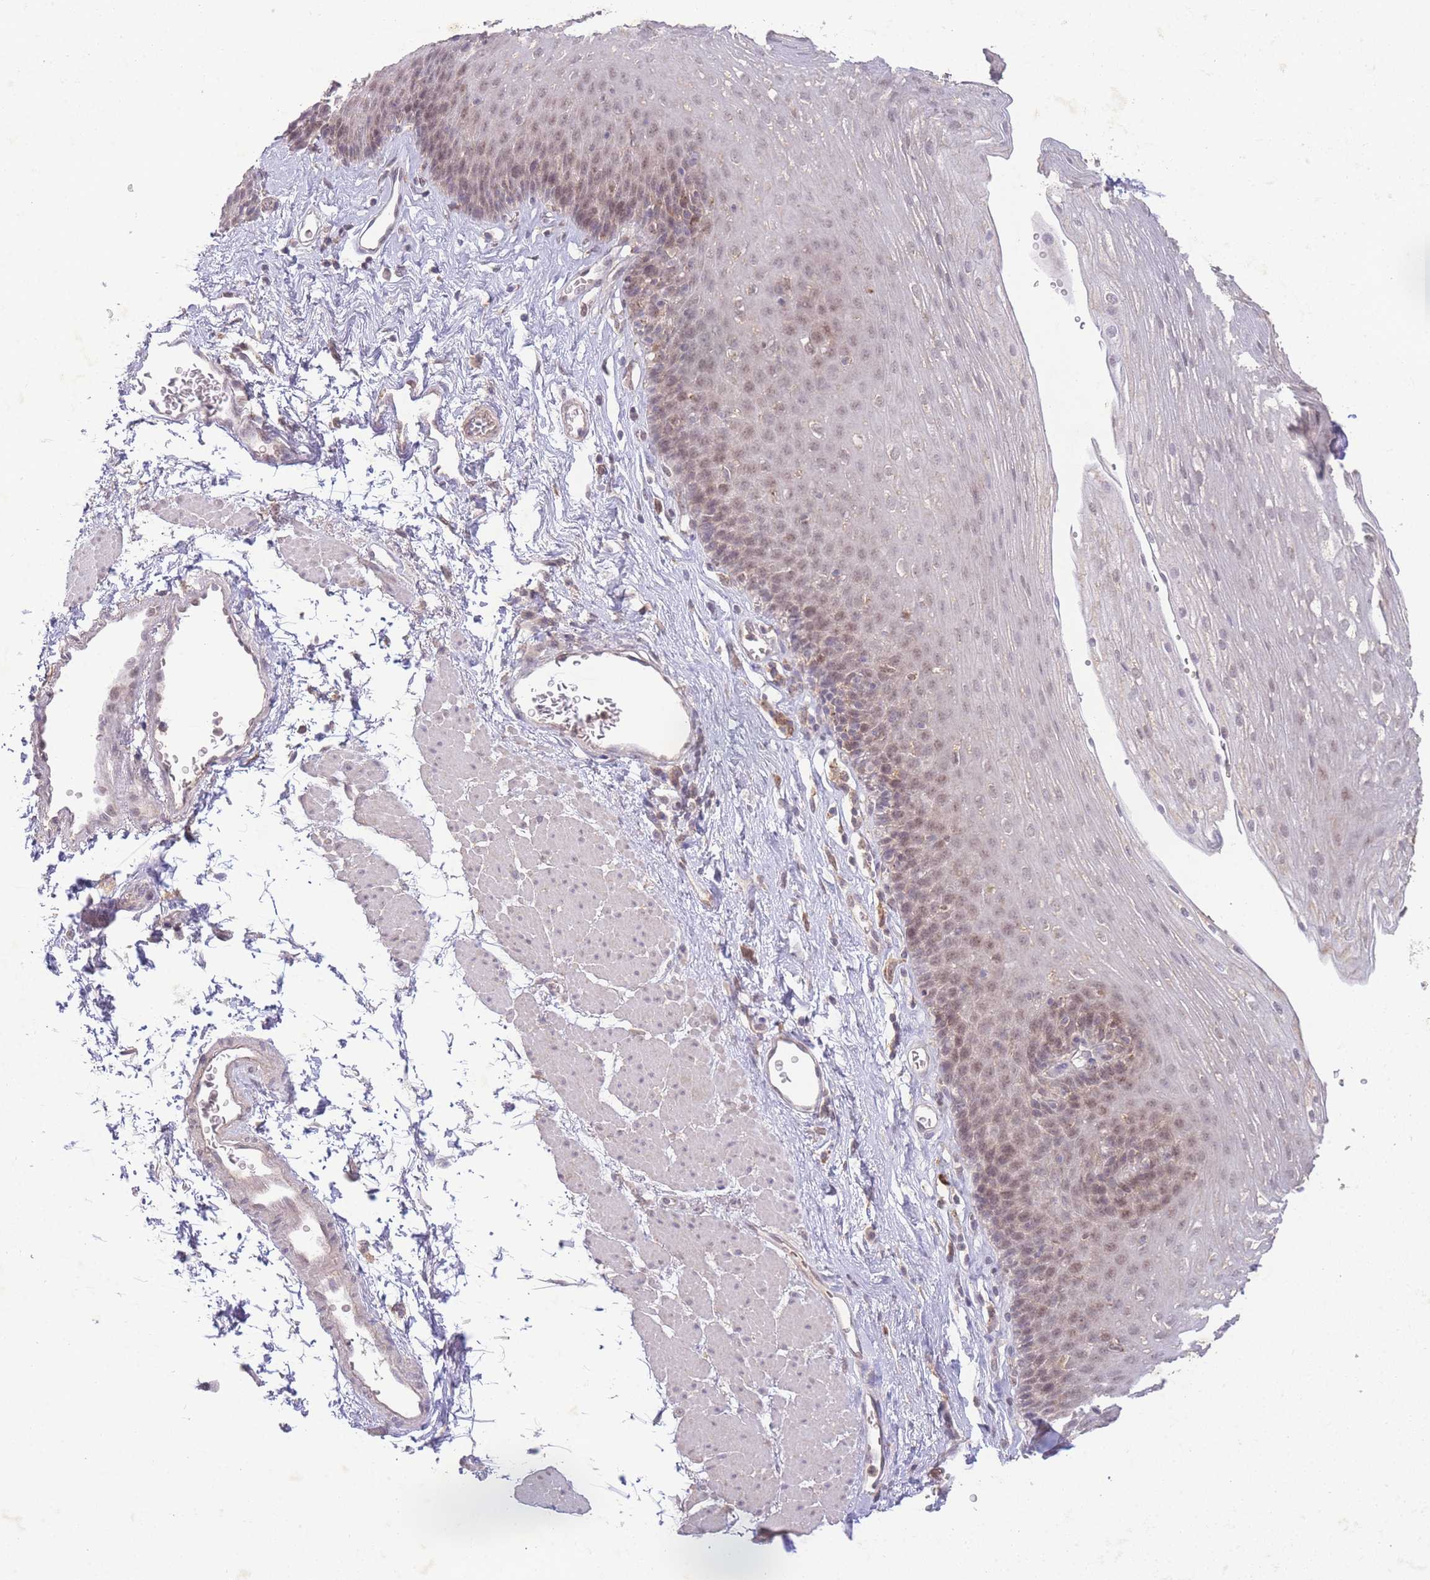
{"staining": {"intensity": "weak", "quantity": "25%-75%", "location": "nuclear"}, "tissue": "esophagus", "cell_type": "Squamous epithelial cells", "image_type": "normal", "snomed": [{"axis": "morphology", "description": "Normal tissue, NOS"}, {"axis": "topography", "description": "Esophagus"}], "caption": "The image reveals immunohistochemical staining of unremarkable esophagus. There is weak nuclear expression is identified in about 25%-75% of squamous epithelial cells. The staining is performed using DAB brown chromogen to label protein expression. The nuclei are counter-stained blue using hematoxylin.", "gene": "RNF144B", "patient": {"sex": "female", "age": 66}}